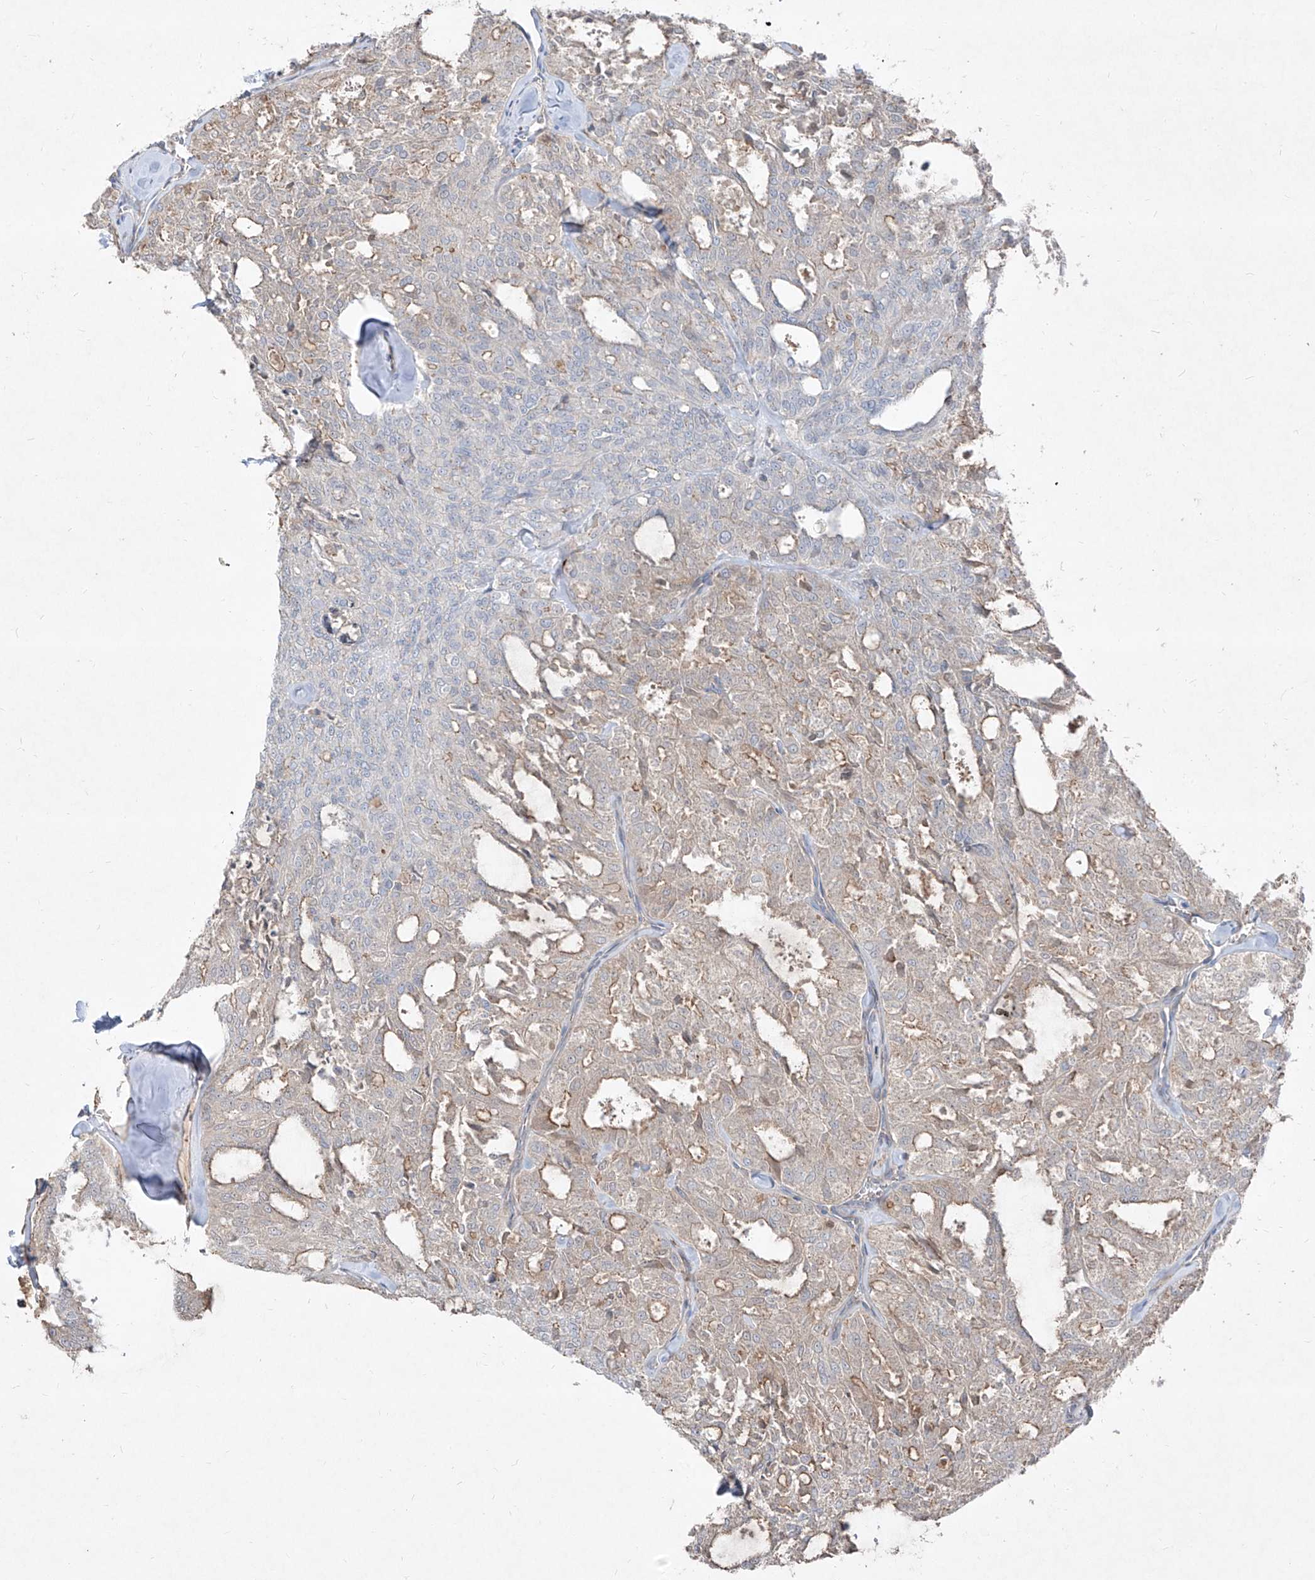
{"staining": {"intensity": "negative", "quantity": "none", "location": "none"}, "tissue": "thyroid cancer", "cell_type": "Tumor cells", "image_type": "cancer", "snomed": [{"axis": "morphology", "description": "Follicular adenoma carcinoma, NOS"}, {"axis": "topography", "description": "Thyroid gland"}], "caption": "Immunohistochemistry of thyroid follicular adenoma carcinoma shows no positivity in tumor cells.", "gene": "UFD1", "patient": {"sex": "male", "age": 75}}